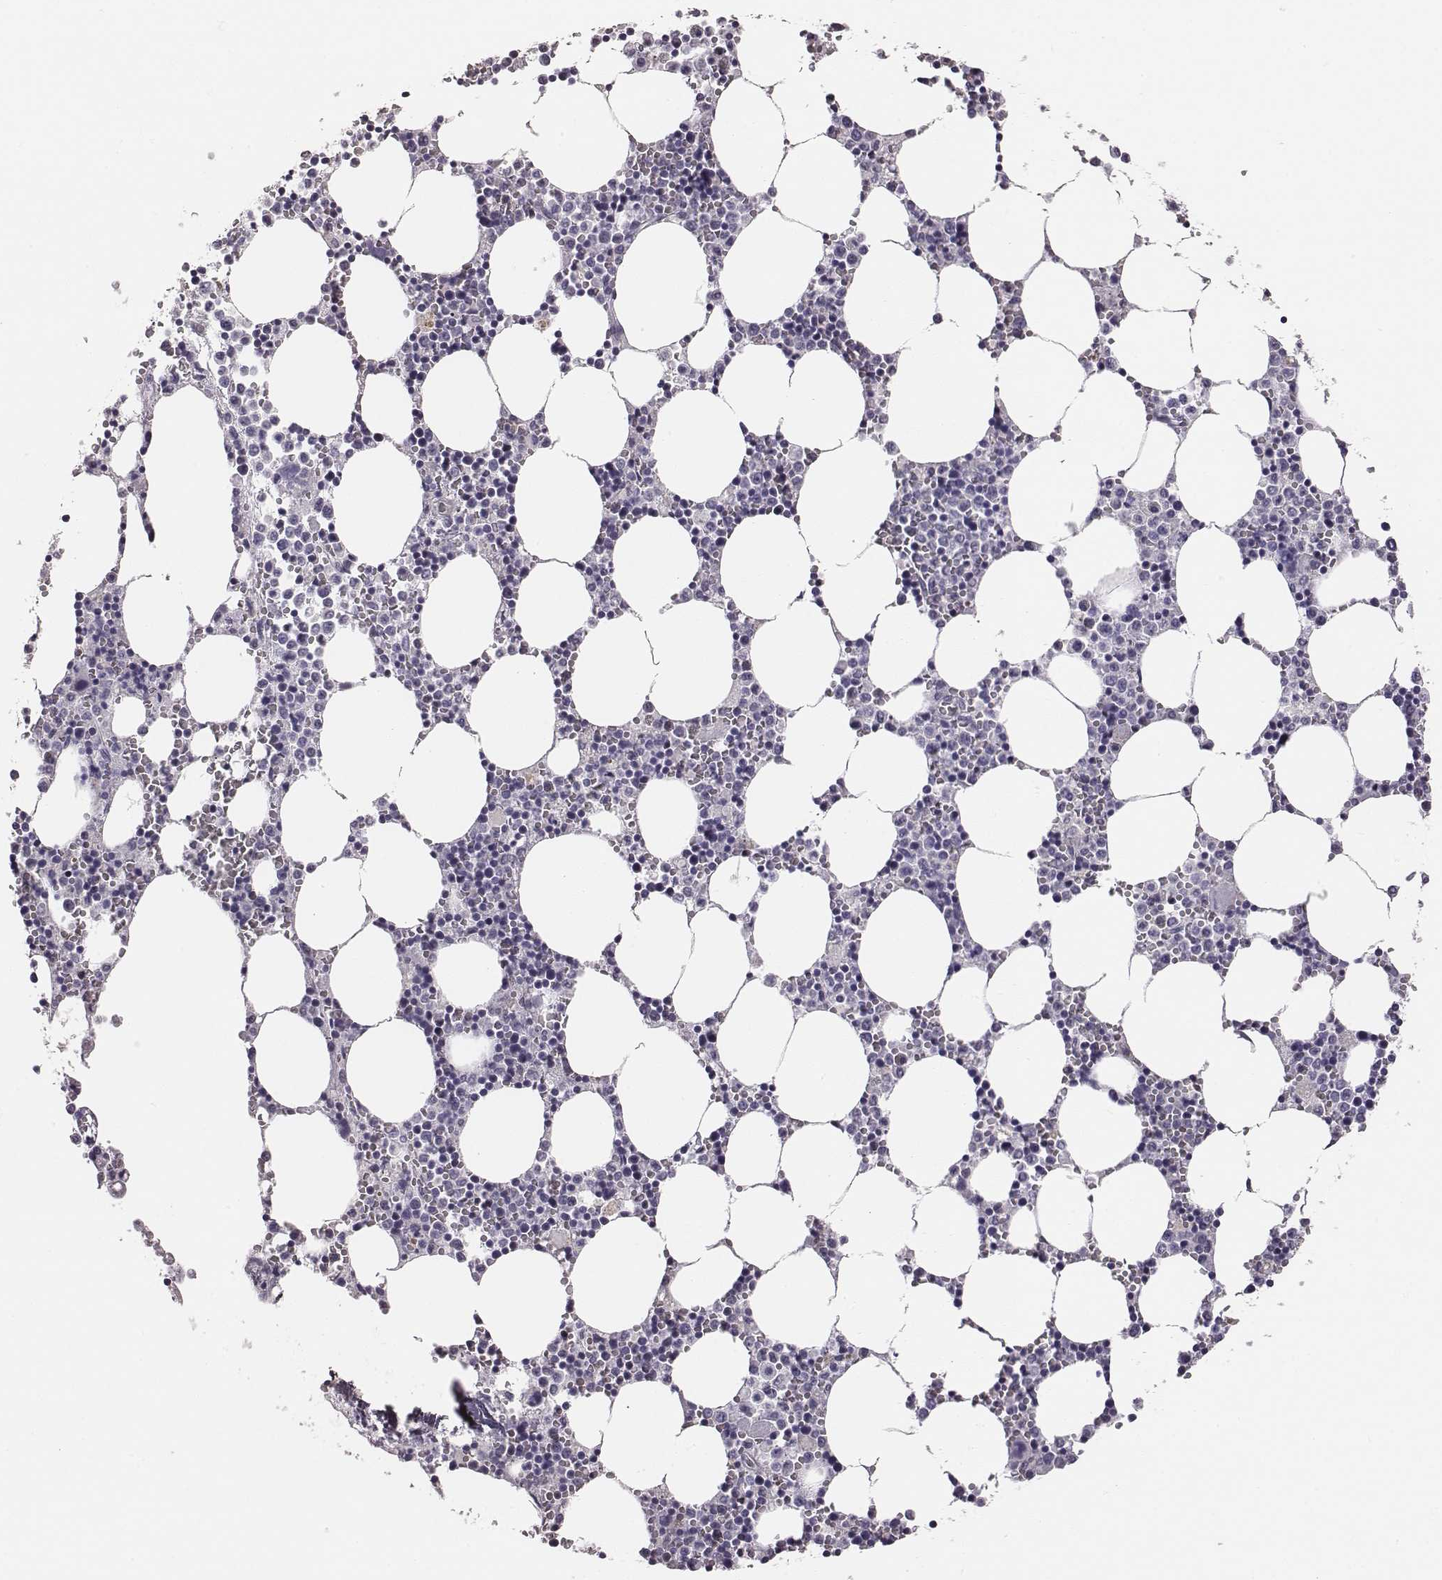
{"staining": {"intensity": "negative", "quantity": "none", "location": "none"}, "tissue": "bone marrow", "cell_type": "Hematopoietic cells", "image_type": "normal", "snomed": [{"axis": "morphology", "description": "Normal tissue, NOS"}, {"axis": "topography", "description": "Bone marrow"}], "caption": "Immunohistochemistry photomicrograph of unremarkable bone marrow: human bone marrow stained with DAB shows no significant protein staining in hematopoietic cells. Brightfield microscopy of IHC stained with DAB (3,3'-diaminobenzidine) (brown) and hematoxylin (blue), captured at high magnification.", "gene": "ENSG00000290147", "patient": {"sex": "female", "age": 64}}